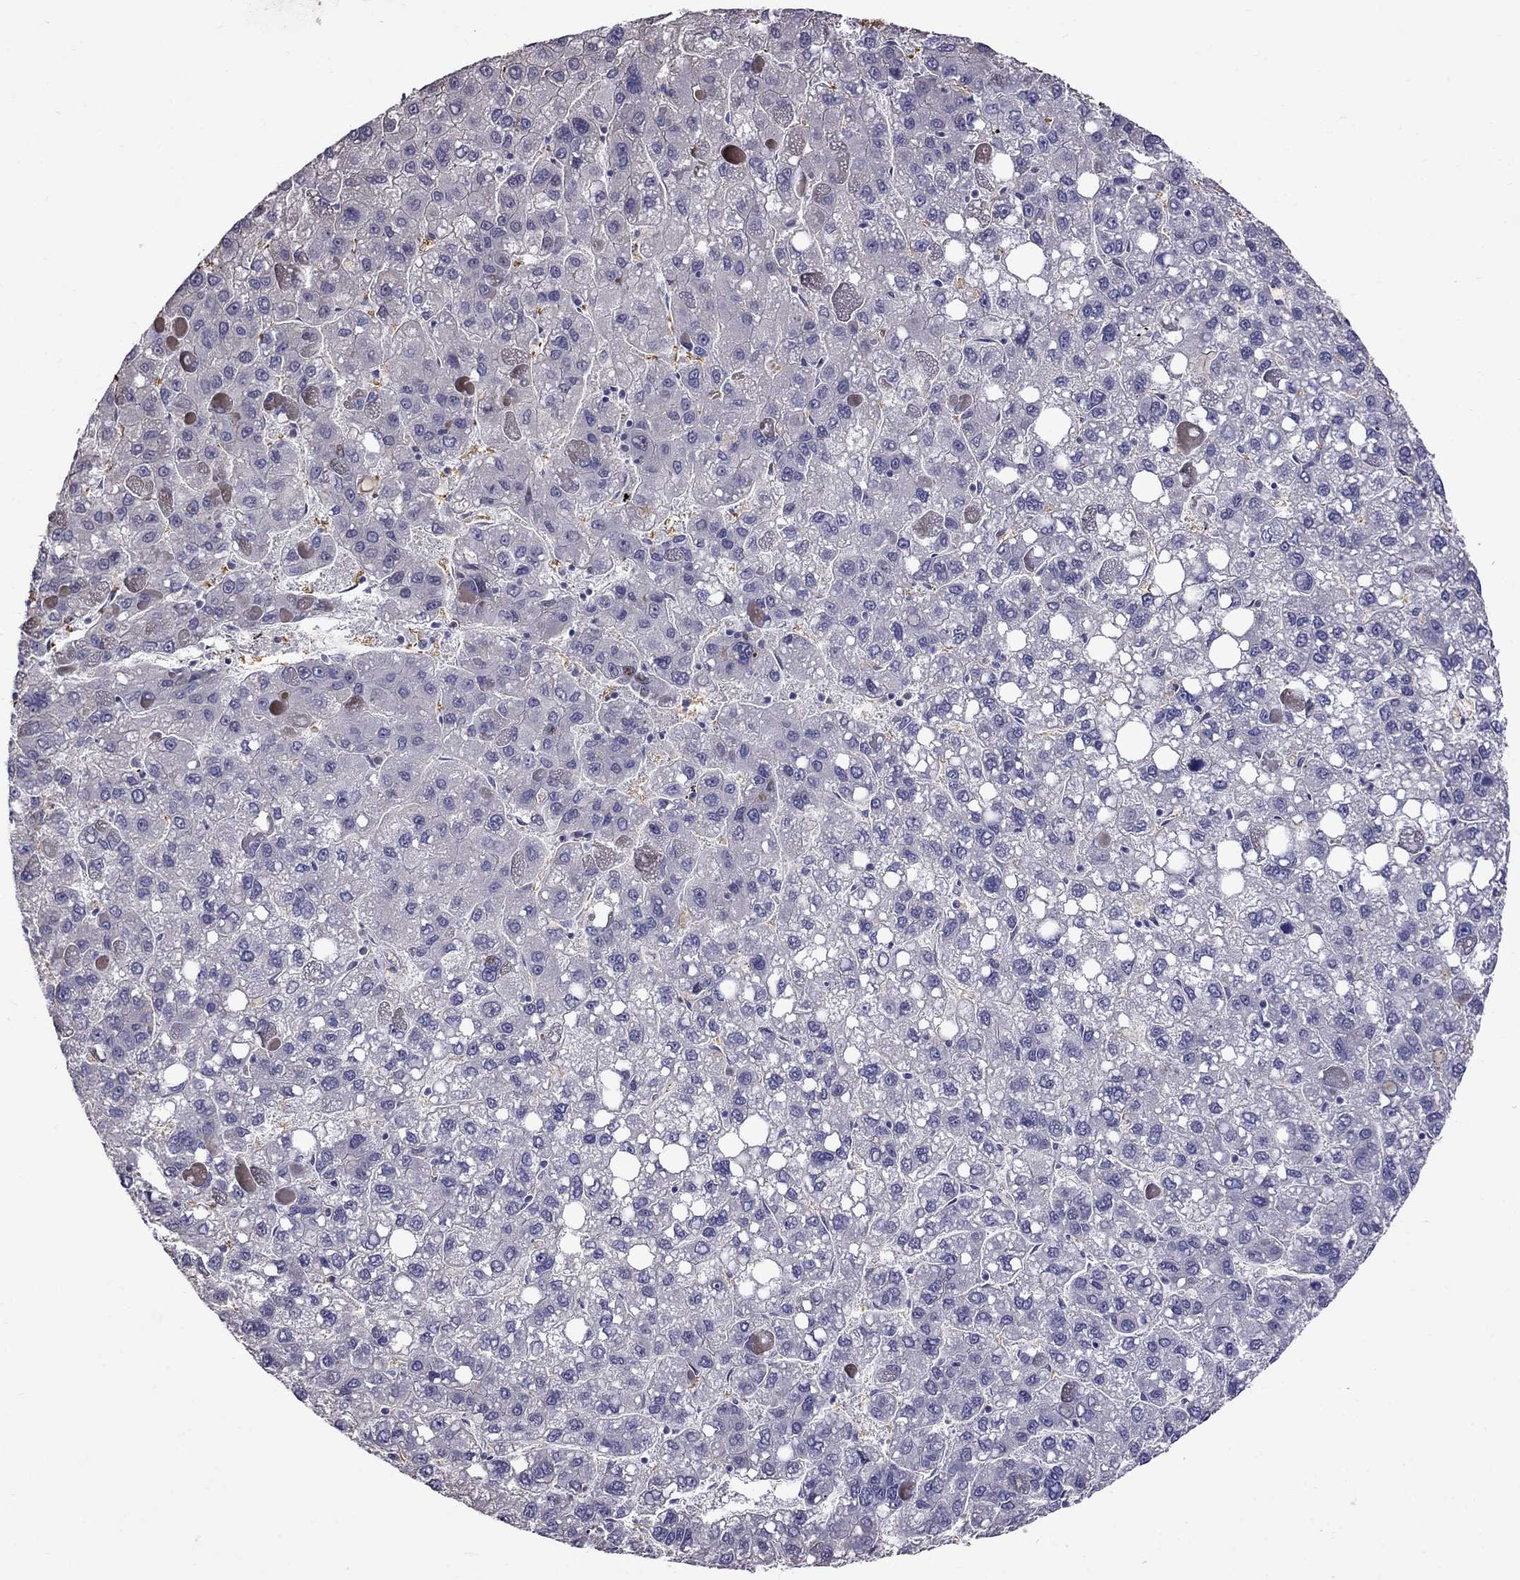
{"staining": {"intensity": "negative", "quantity": "none", "location": "none"}, "tissue": "liver cancer", "cell_type": "Tumor cells", "image_type": "cancer", "snomed": [{"axis": "morphology", "description": "Carcinoma, Hepatocellular, NOS"}, {"axis": "topography", "description": "Liver"}], "caption": "Tumor cells show no significant staining in liver hepatocellular carcinoma.", "gene": "ADAM28", "patient": {"sex": "female", "age": 82}}